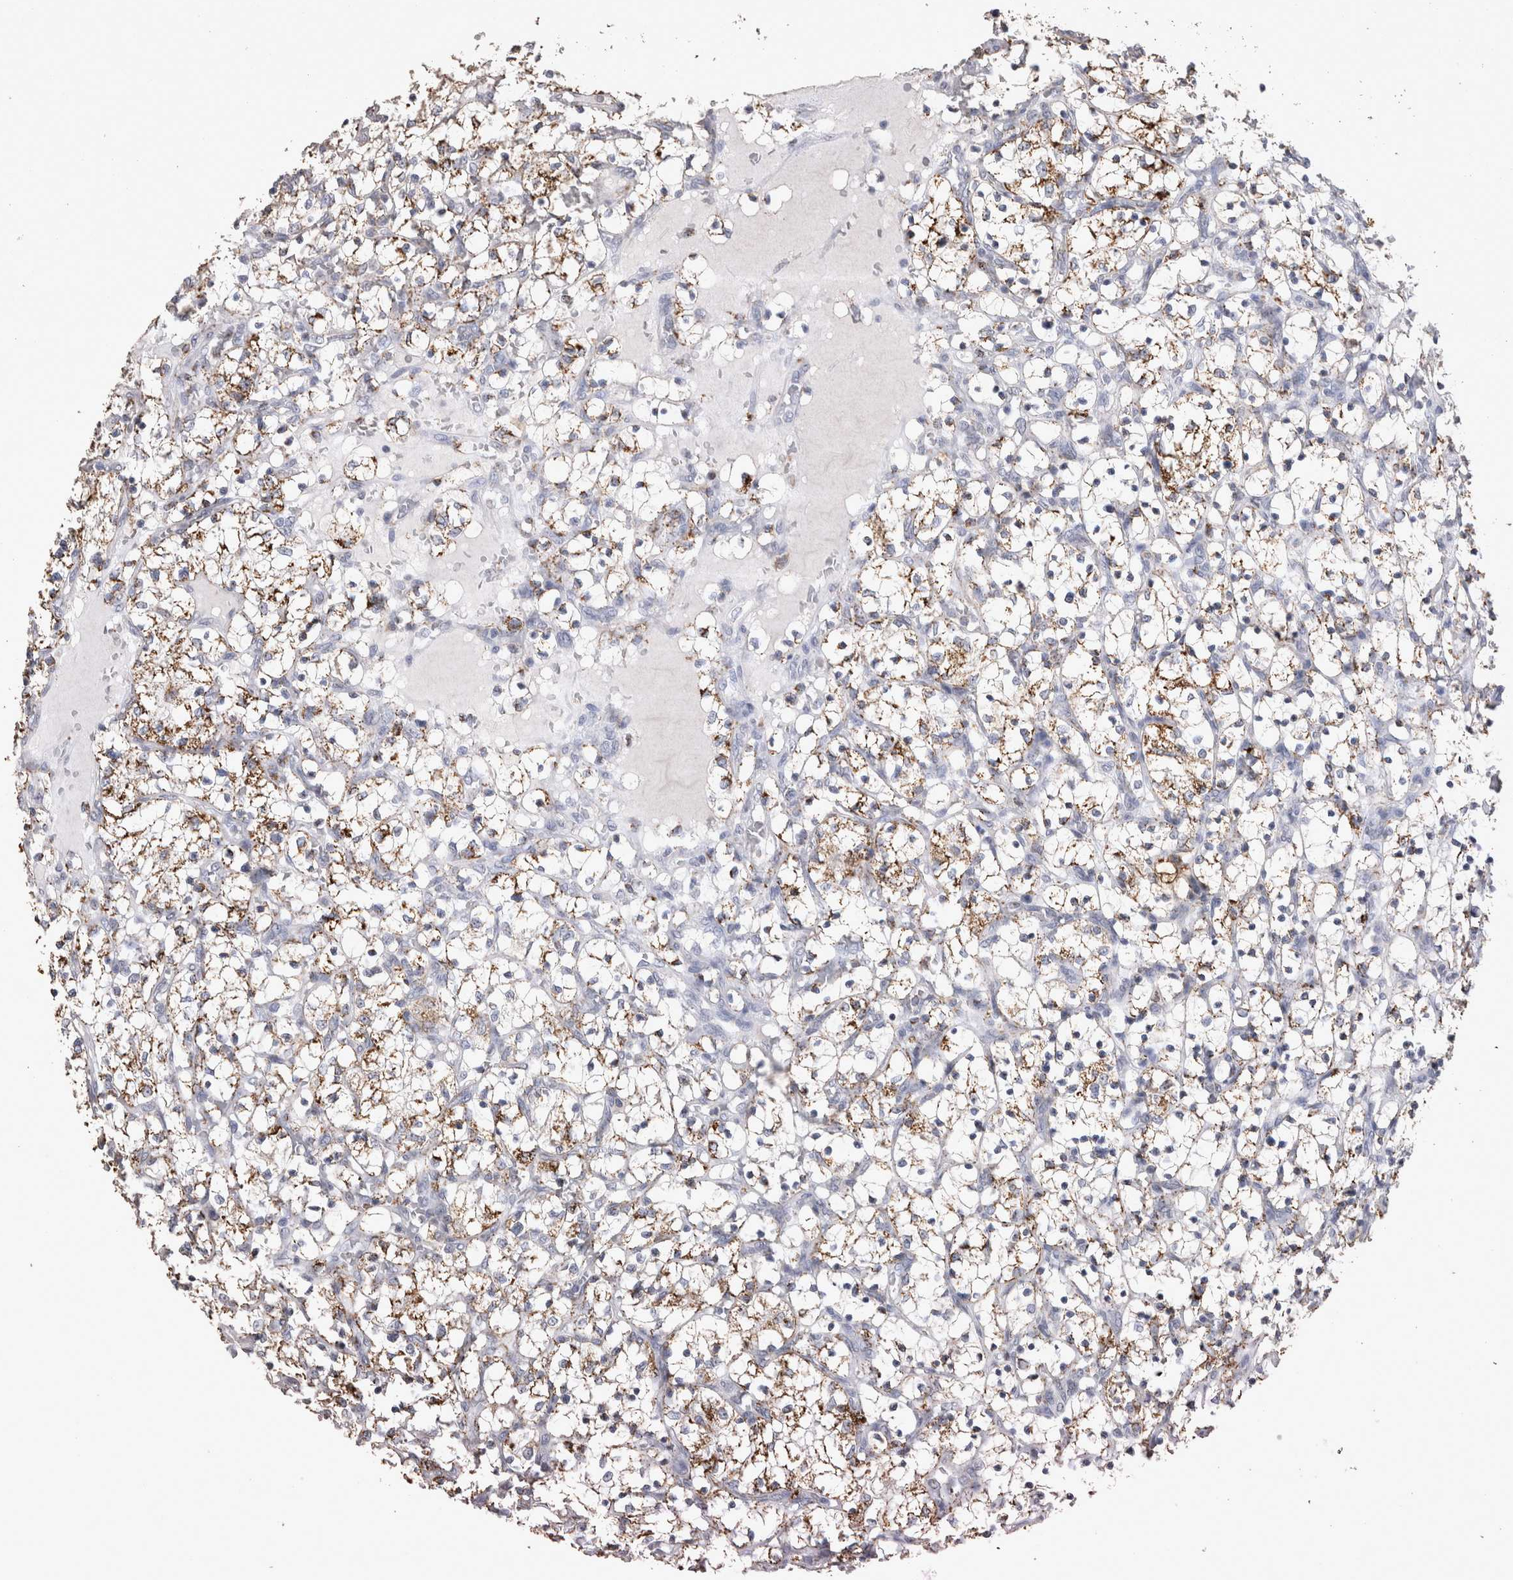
{"staining": {"intensity": "moderate", "quantity": "25%-75%", "location": "cytoplasmic/membranous"}, "tissue": "renal cancer", "cell_type": "Tumor cells", "image_type": "cancer", "snomed": [{"axis": "morphology", "description": "Adenocarcinoma, NOS"}, {"axis": "topography", "description": "Kidney"}], "caption": "IHC (DAB) staining of renal cancer reveals moderate cytoplasmic/membranous protein expression in approximately 25%-75% of tumor cells. (brown staining indicates protein expression, while blue staining denotes nuclei).", "gene": "DKK3", "patient": {"sex": "female", "age": 69}}